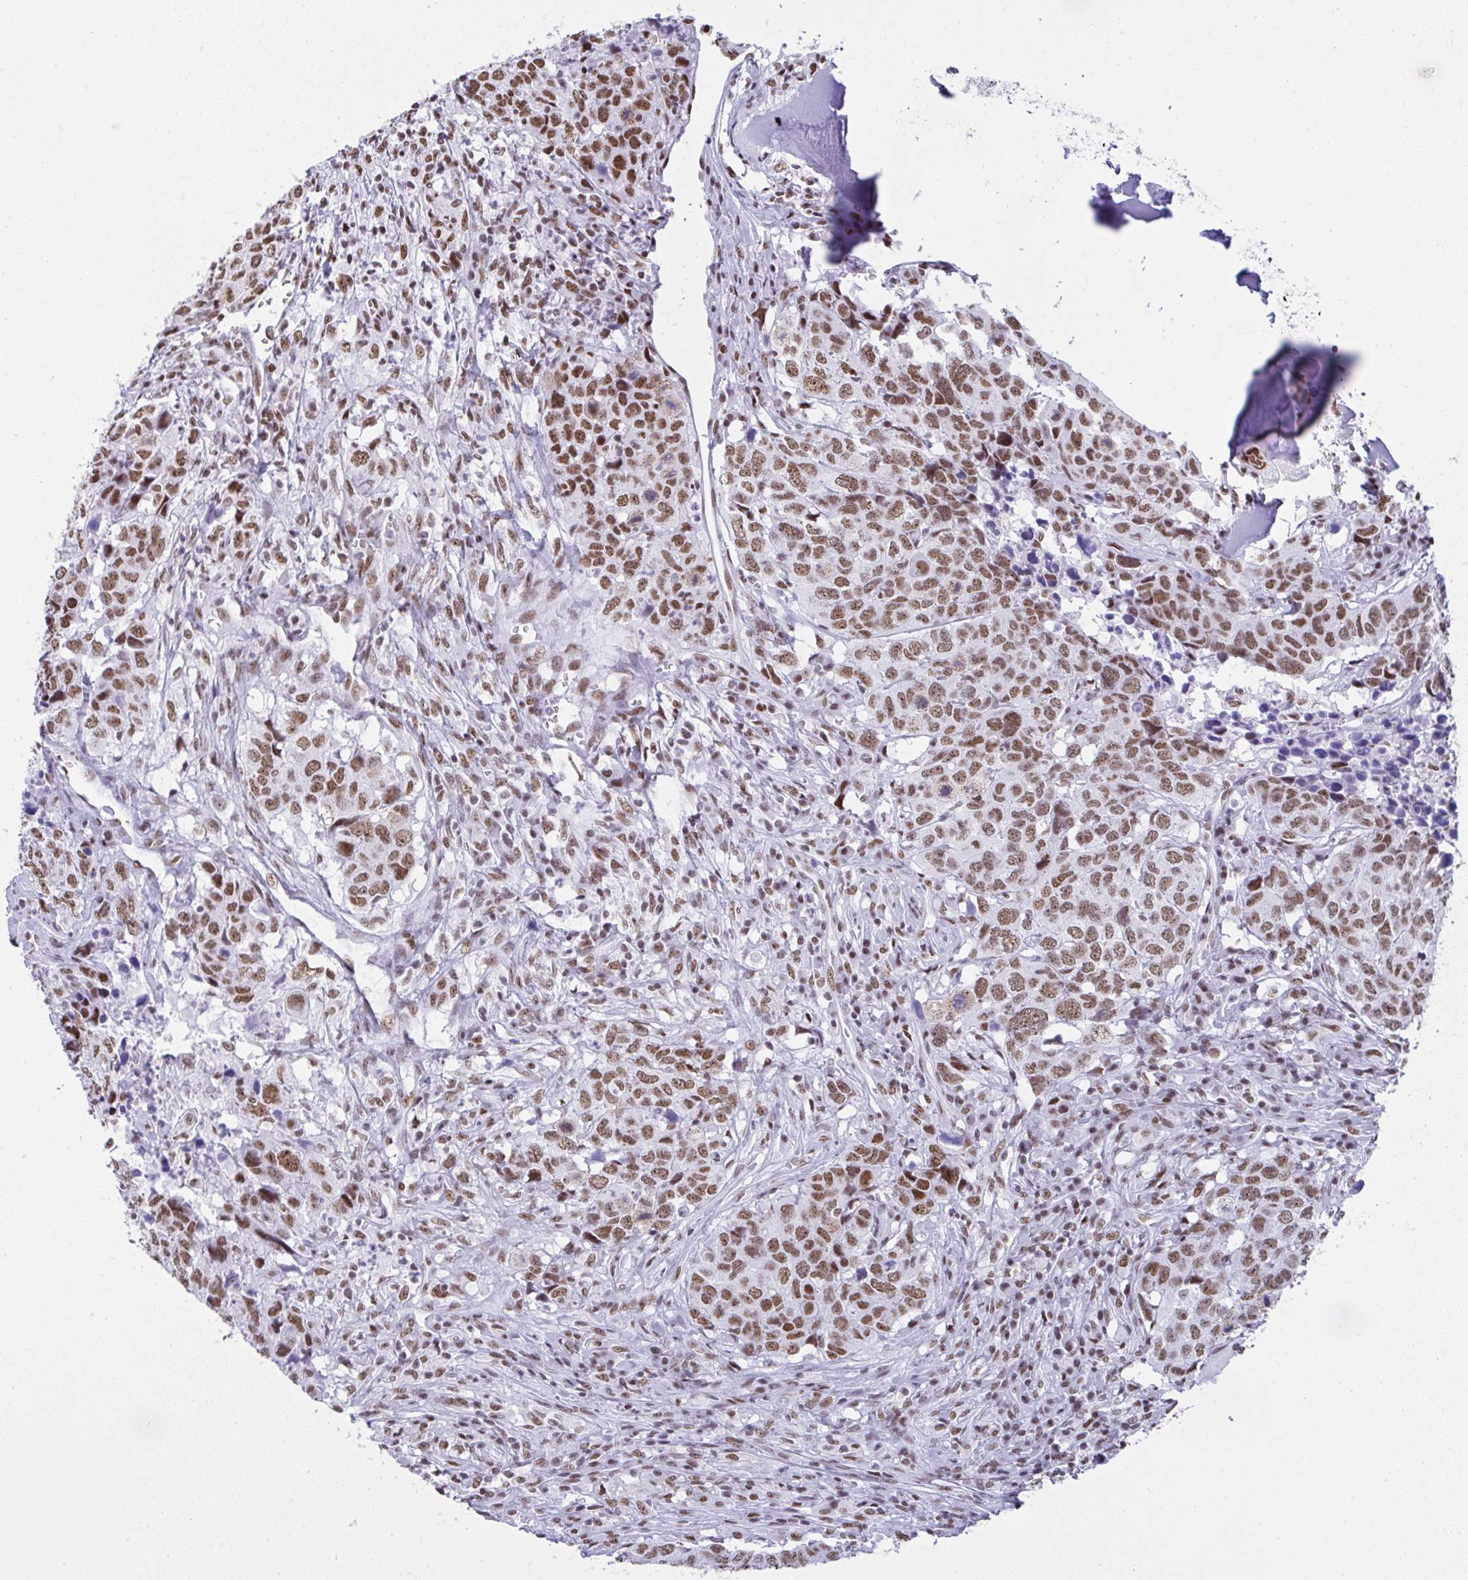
{"staining": {"intensity": "moderate", "quantity": ">75%", "location": "nuclear"}, "tissue": "head and neck cancer", "cell_type": "Tumor cells", "image_type": "cancer", "snomed": [{"axis": "morphology", "description": "Normal tissue, NOS"}, {"axis": "morphology", "description": "Squamous cell carcinoma, NOS"}, {"axis": "topography", "description": "Skeletal muscle"}, {"axis": "topography", "description": "Vascular tissue"}, {"axis": "topography", "description": "Peripheral nerve tissue"}, {"axis": "topography", "description": "Head-Neck"}], "caption": "Human head and neck cancer stained with a brown dye exhibits moderate nuclear positive staining in about >75% of tumor cells.", "gene": "DDX52", "patient": {"sex": "male", "age": 66}}